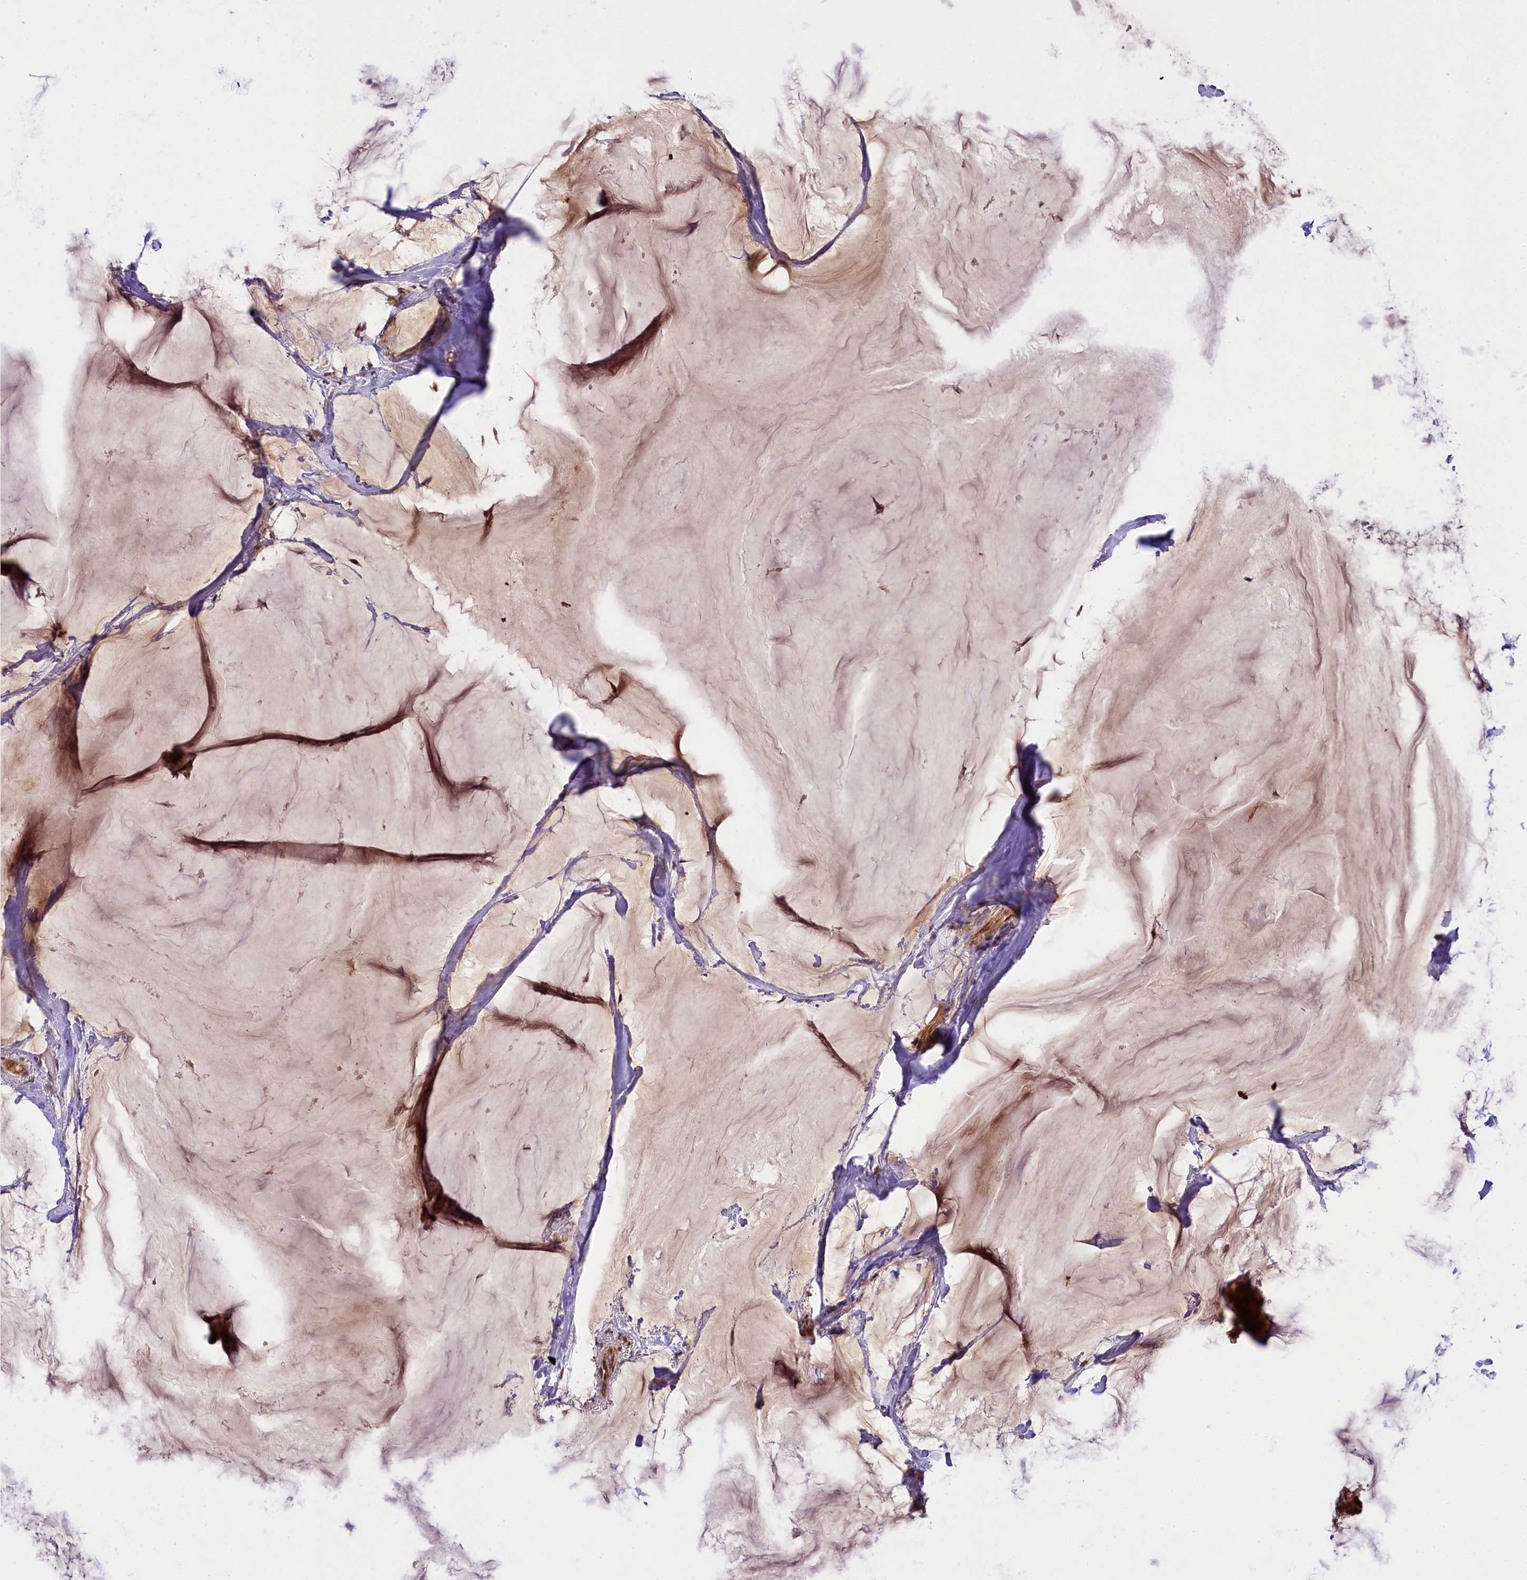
{"staining": {"intensity": "strong", "quantity": ">75%", "location": "cytoplasmic/membranous,nuclear"}, "tissue": "breast cancer", "cell_type": "Tumor cells", "image_type": "cancer", "snomed": [{"axis": "morphology", "description": "Duct carcinoma"}, {"axis": "topography", "description": "Breast"}], "caption": "DAB (3,3'-diaminobenzidine) immunohistochemical staining of breast cancer displays strong cytoplasmic/membranous and nuclear protein staining in about >75% of tumor cells.", "gene": "PAF1", "patient": {"sex": "female", "age": 93}}